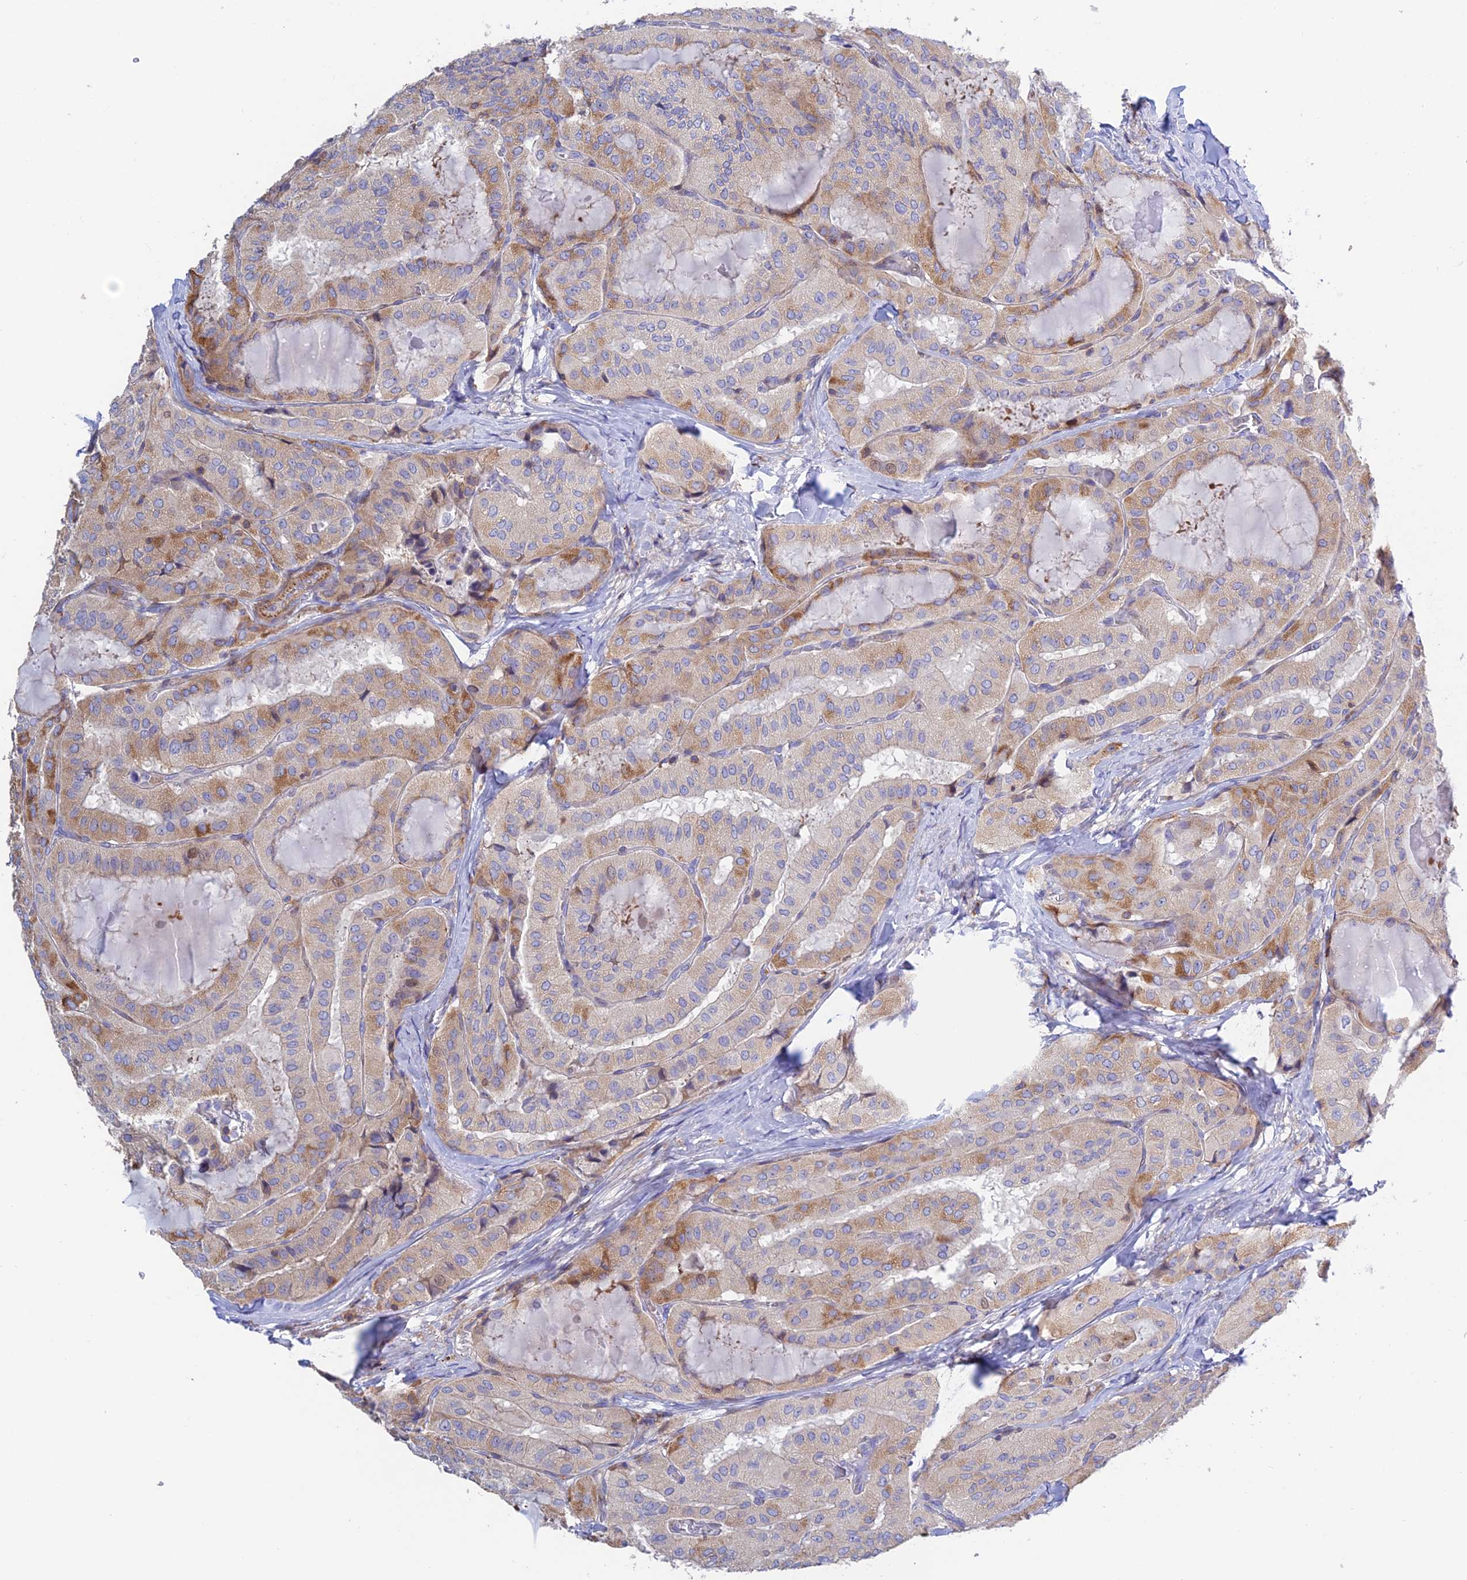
{"staining": {"intensity": "moderate", "quantity": "<25%", "location": "cytoplasmic/membranous"}, "tissue": "thyroid cancer", "cell_type": "Tumor cells", "image_type": "cancer", "snomed": [{"axis": "morphology", "description": "Normal tissue, NOS"}, {"axis": "morphology", "description": "Papillary adenocarcinoma, NOS"}, {"axis": "topography", "description": "Thyroid gland"}], "caption": "Papillary adenocarcinoma (thyroid) stained with DAB immunohistochemistry demonstrates low levels of moderate cytoplasmic/membranous positivity in about <25% of tumor cells.", "gene": "PRIM1", "patient": {"sex": "female", "age": 59}}